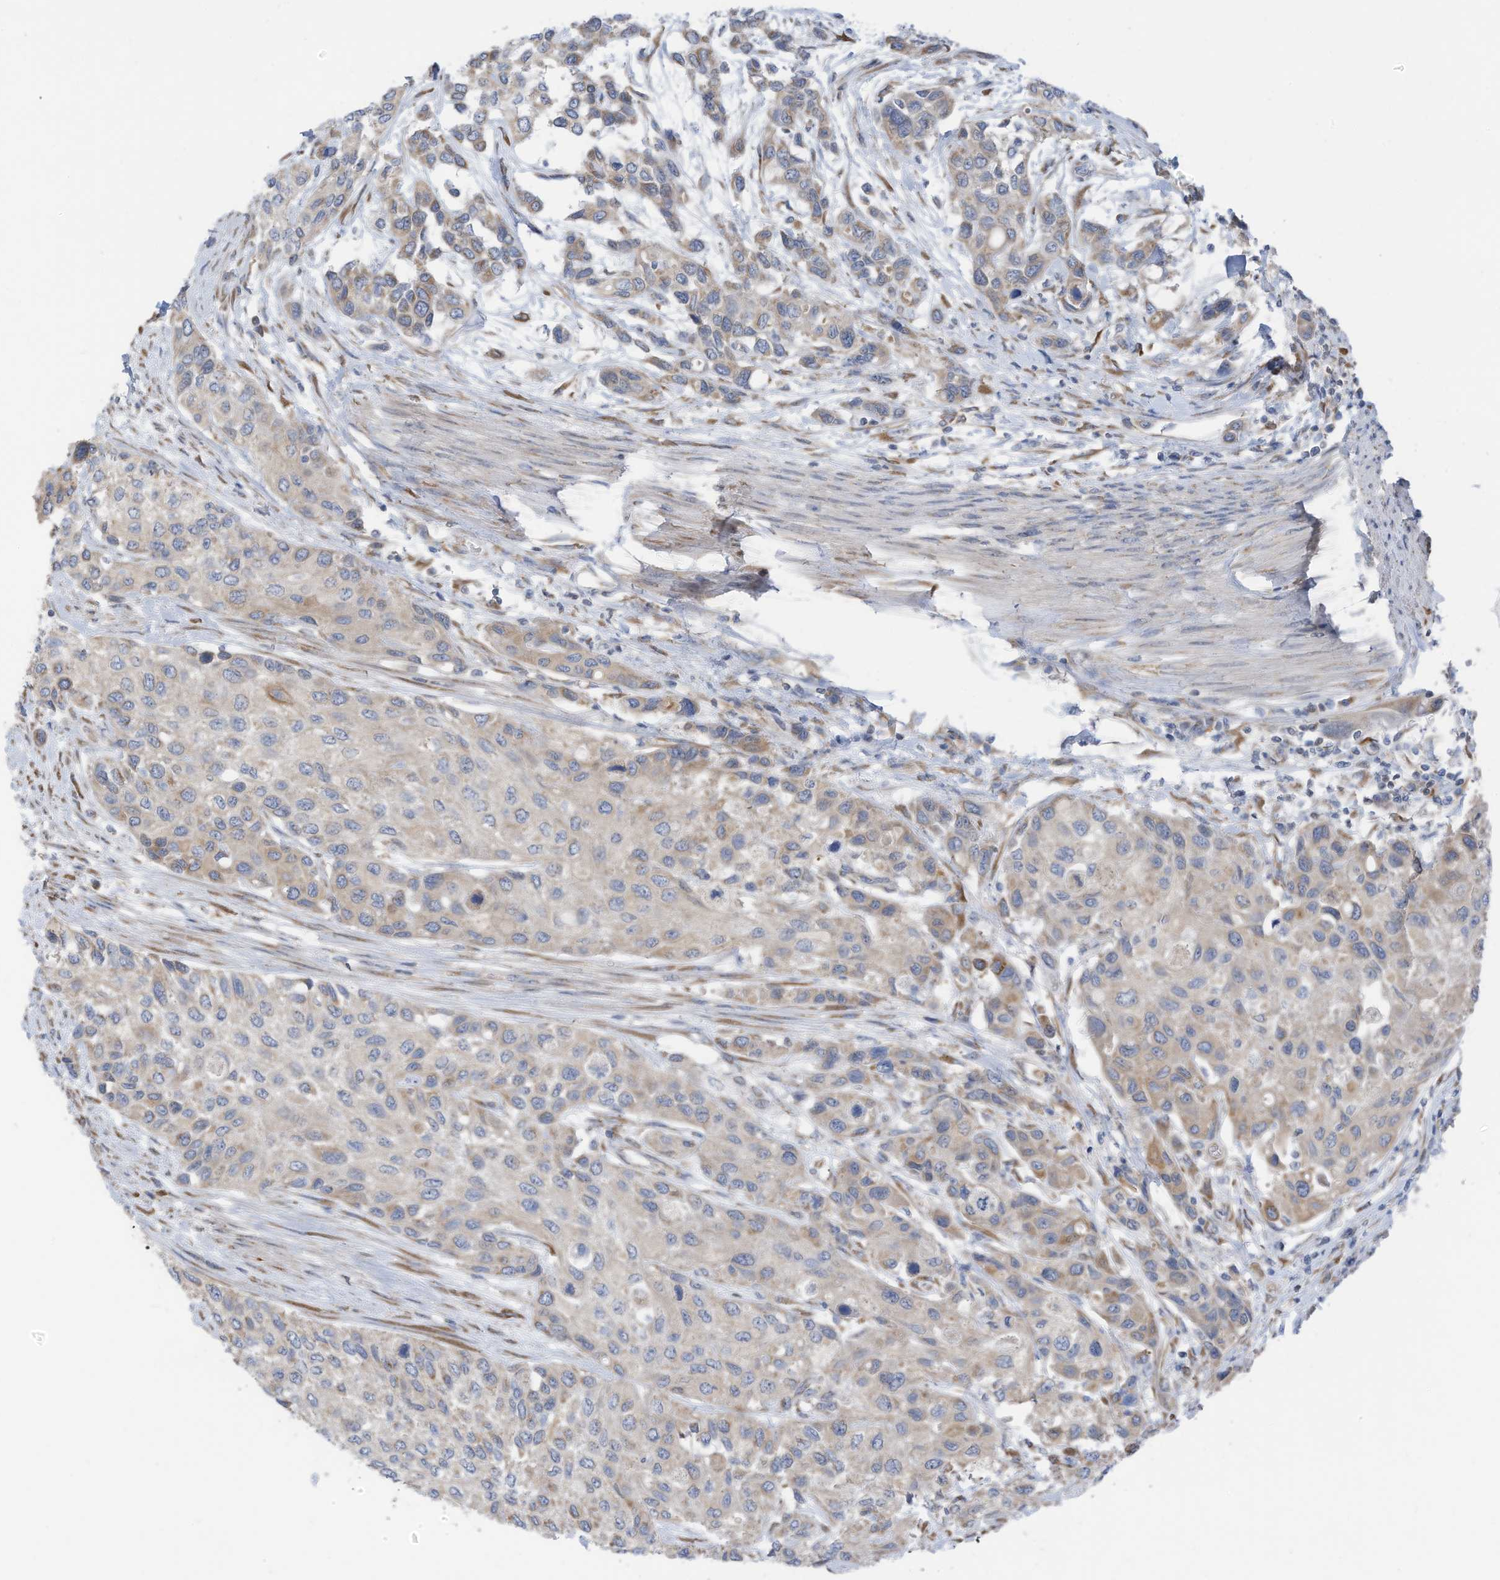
{"staining": {"intensity": "weak", "quantity": "<25%", "location": "cytoplasmic/membranous"}, "tissue": "urothelial cancer", "cell_type": "Tumor cells", "image_type": "cancer", "snomed": [{"axis": "morphology", "description": "Normal tissue, NOS"}, {"axis": "morphology", "description": "Urothelial carcinoma, High grade"}, {"axis": "topography", "description": "Vascular tissue"}, {"axis": "topography", "description": "Urinary bladder"}], "caption": "A high-resolution histopathology image shows immunohistochemistry (IHC) staining of urothelial cancer, which exhibits no significant expression in tumor cells.", "gene": "EOMES", "patient": {"sex": "female", "age": 56}}